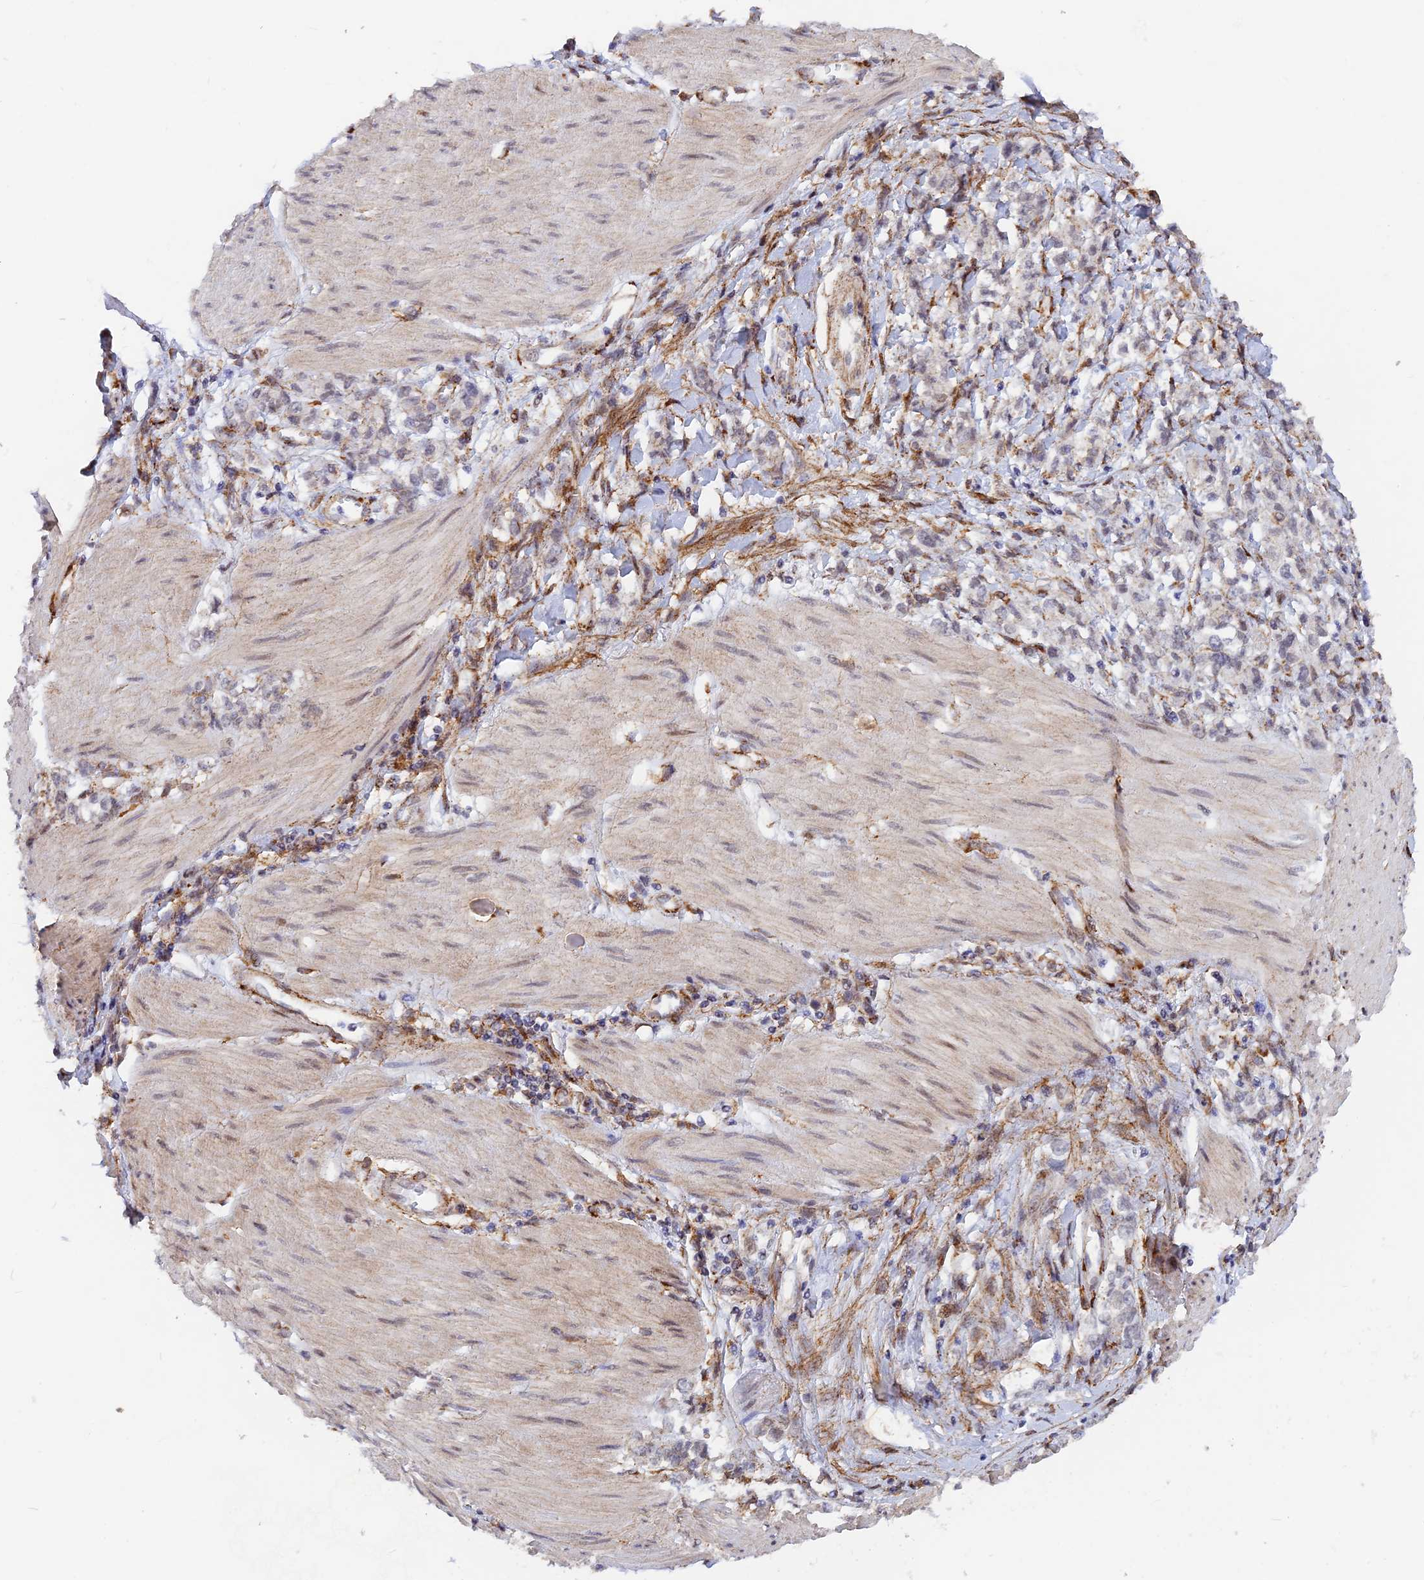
{"staining": {"intensity": "negative", "quantity": "none", "location": "none"}, "tissue": "stomach cancer", "cell_type": "Tumor cells", "image_type": "cancer", "snomed": [{"axis": "morphology", "description": "Adenocarcinoma, NOS"}, {"axis": "topography", "description": "Stomach"}], "caption": "A photomicrograph of human adenocarcinoma (stomach) is negative for staining in tumor cells.", "gene": "VSTM2L", "patient": {"sex": "female", "age": 76}}